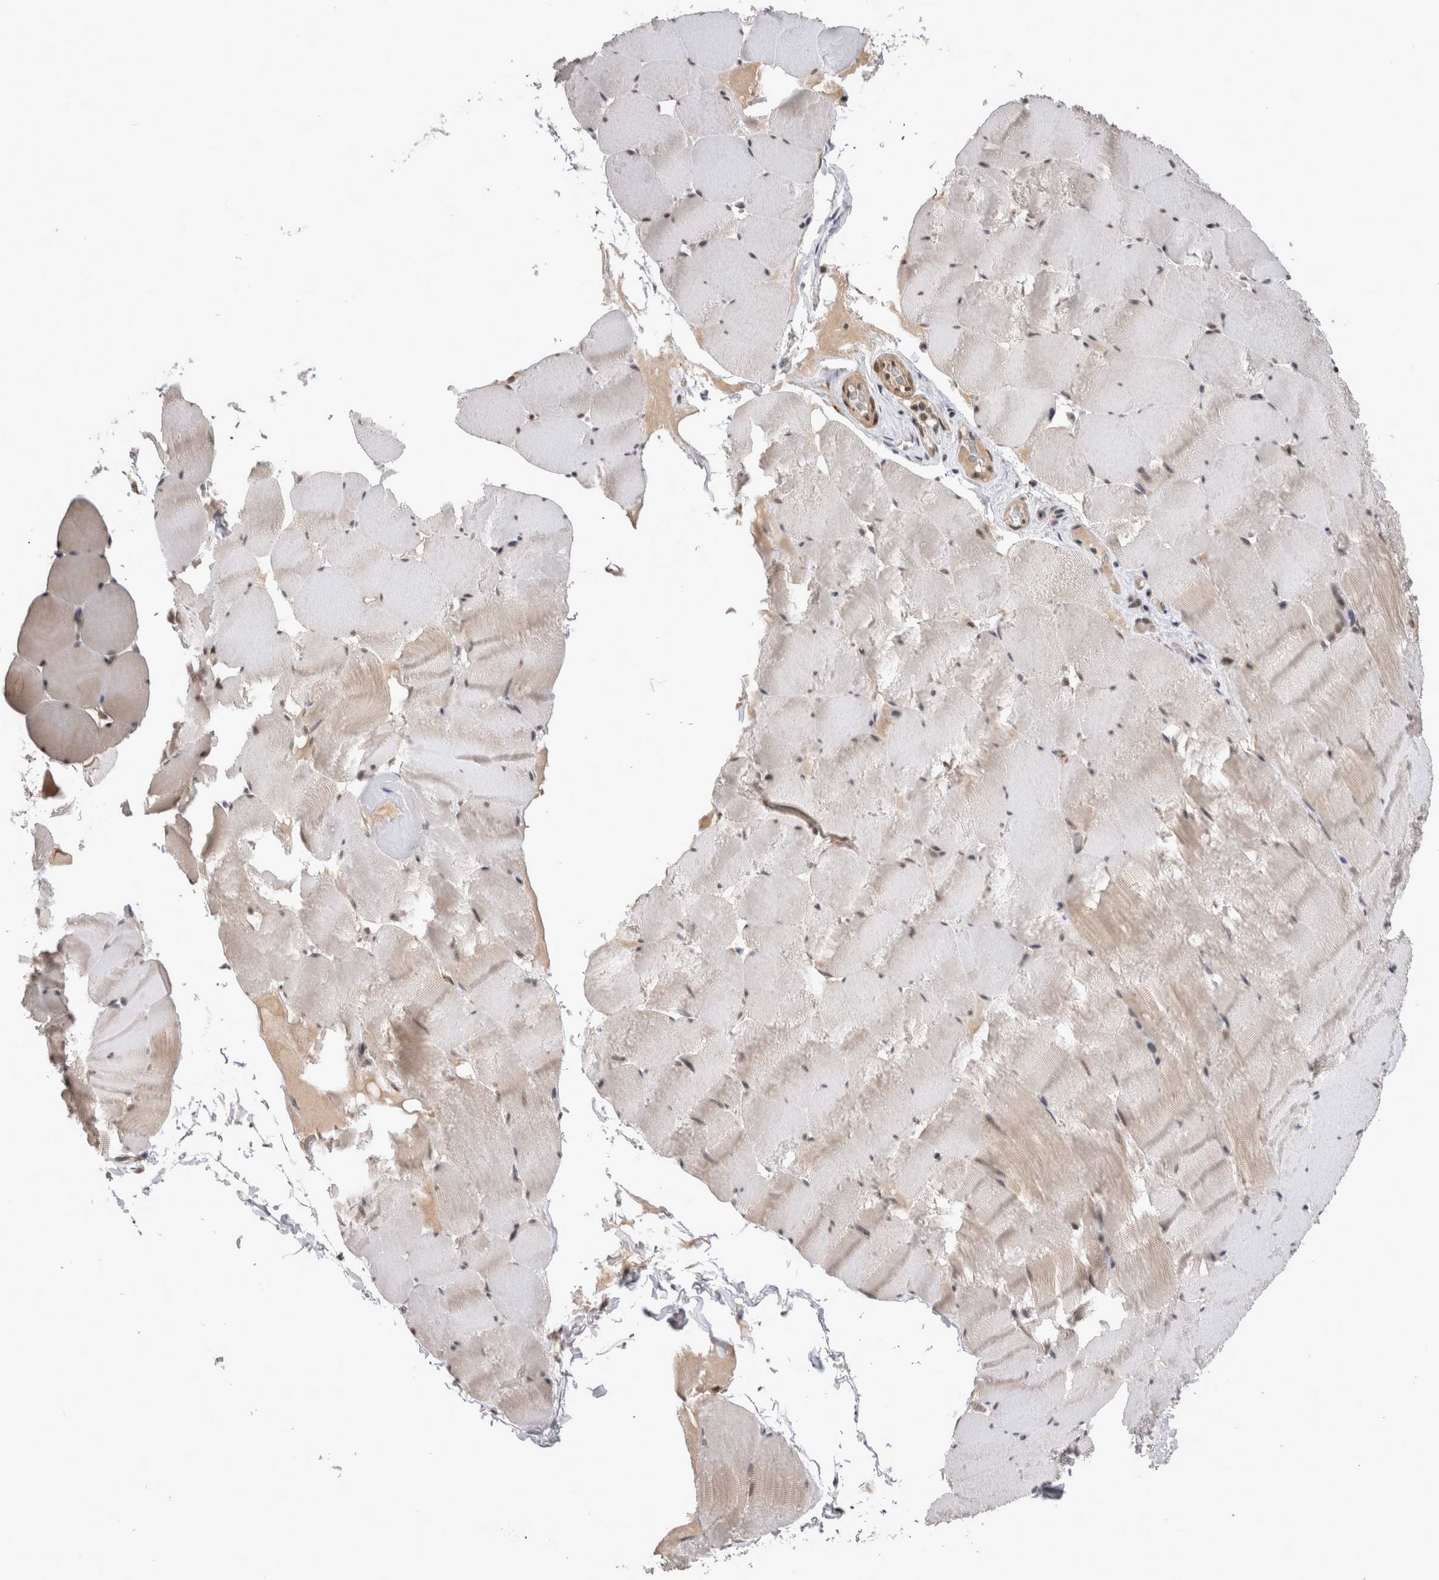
{"staining": {"intensity": "weak", "quantity": "25%-75%", "location": "cytoplasmic/membranous,nuclear"}, "tissue": "skeletal muscle", "cell_type": "Myocytes", "image_type": "normal", "snomed": [{"axis": "morphology", "description": "Normal tissue, NOS"}, {"axis": "topography", "description": "Skeletal muscle"}], "caption": "The micrograph shows a brown stain indicating the presence of a protein in the cytoplasmic/membranous,nuclear of myocytes in skeletal muscle. (Stains: DAB in brown, nuclei in blue, Microscopy: brightfield microscopy at high magnification).", "gene": "TMEM65", "patient": {"sex": "male", "age": 62}}